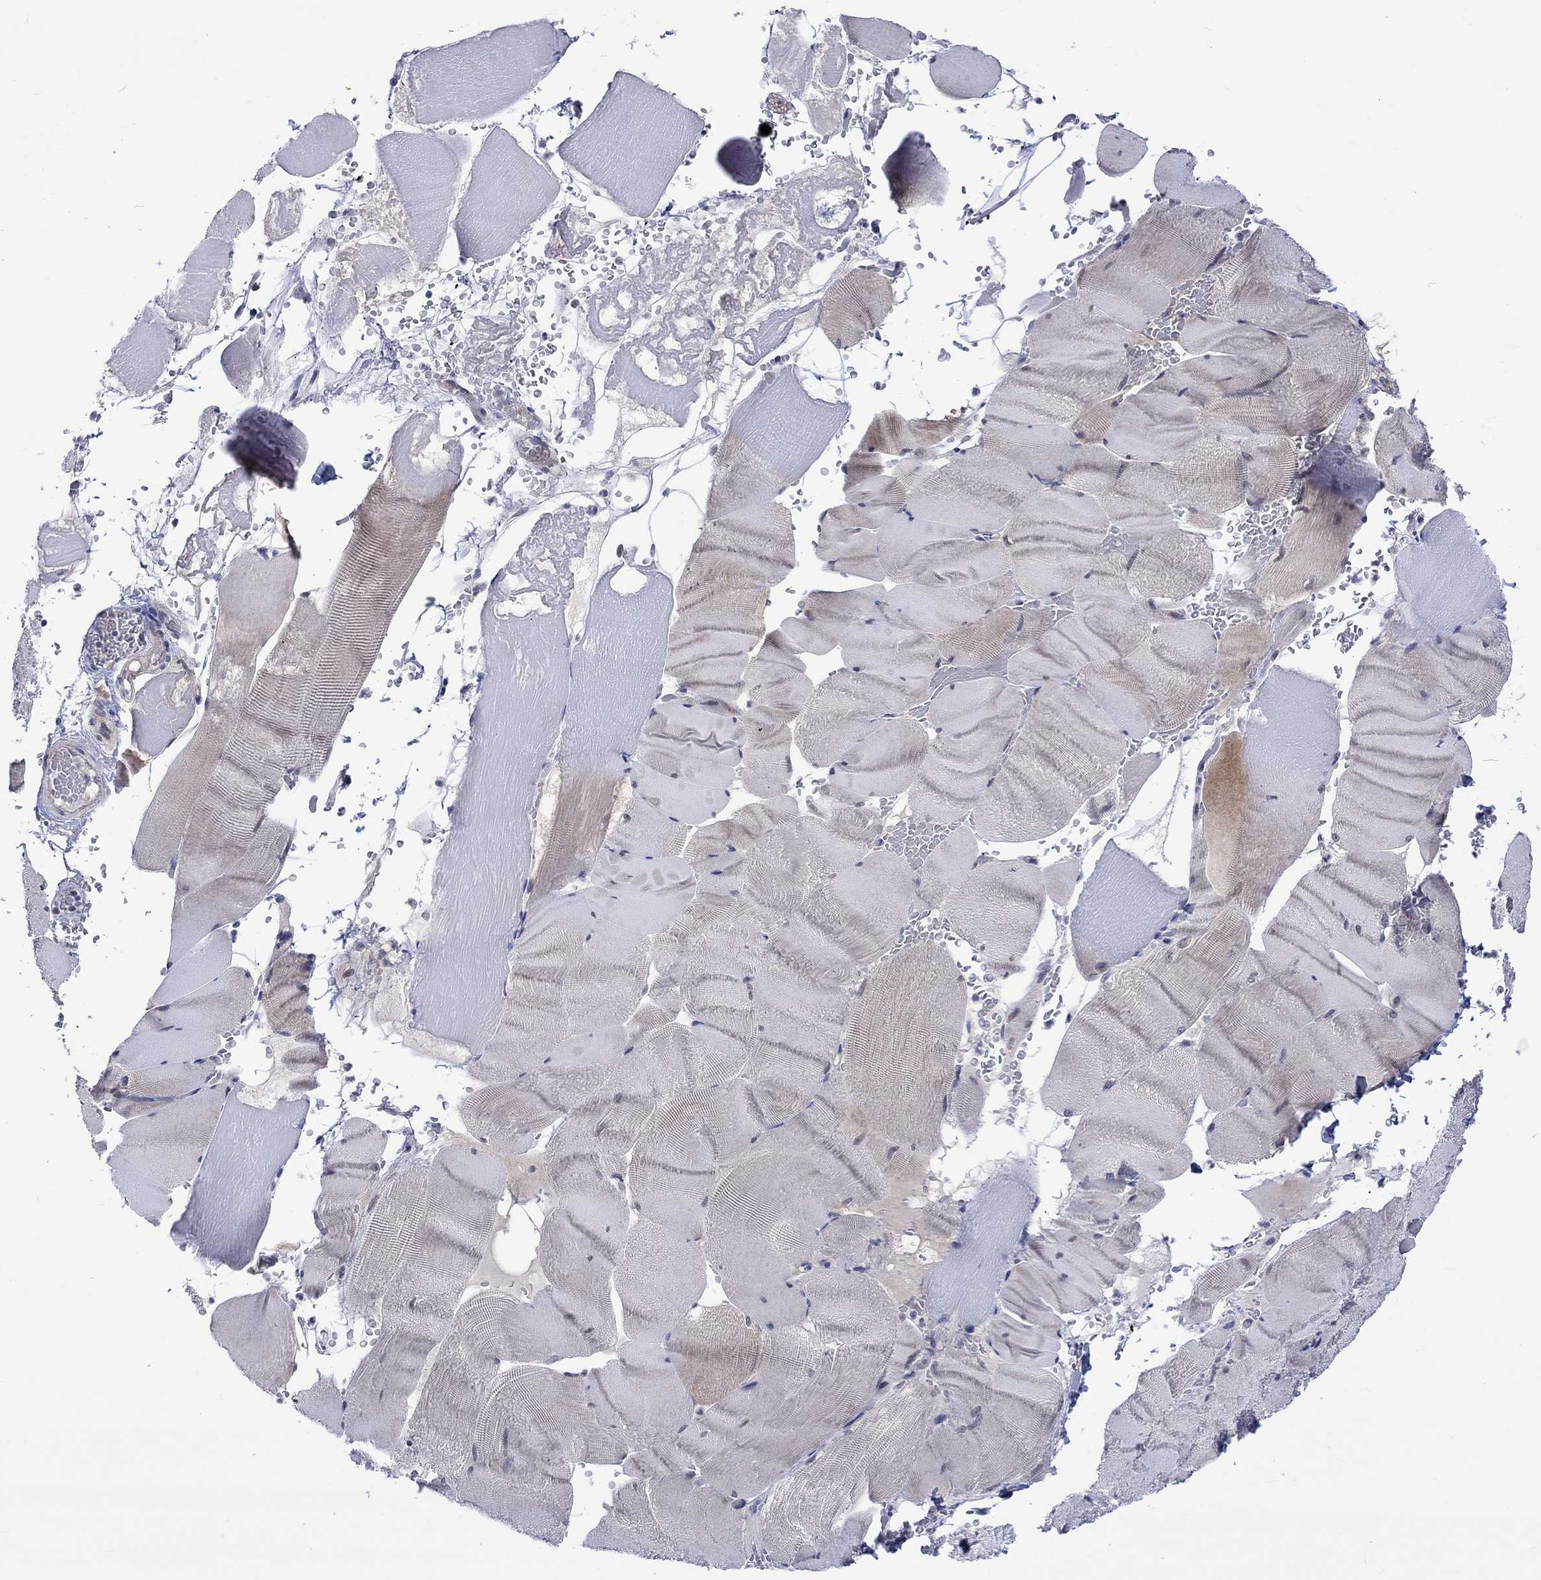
{"staining": {"intensity": "negative", "quantity": "none", "location": "none"}, "tissue": "skeletal muscle", "cell_type": "Myocytes", "image_type": "normal", "snomed": [{"axis": "morphology", "description": "Normal tissue, NOS"}, {"axis": "topography", "description": "Skeletal muscle"}], "caption": "Immunohistochemistry (IHC) photomicrograph of normal human skeletal muscle stained for a protein (brown), which reveals no staining in myocytes.", "gene": "E2F8", "patient": {"sex": "male", "age": 56}}